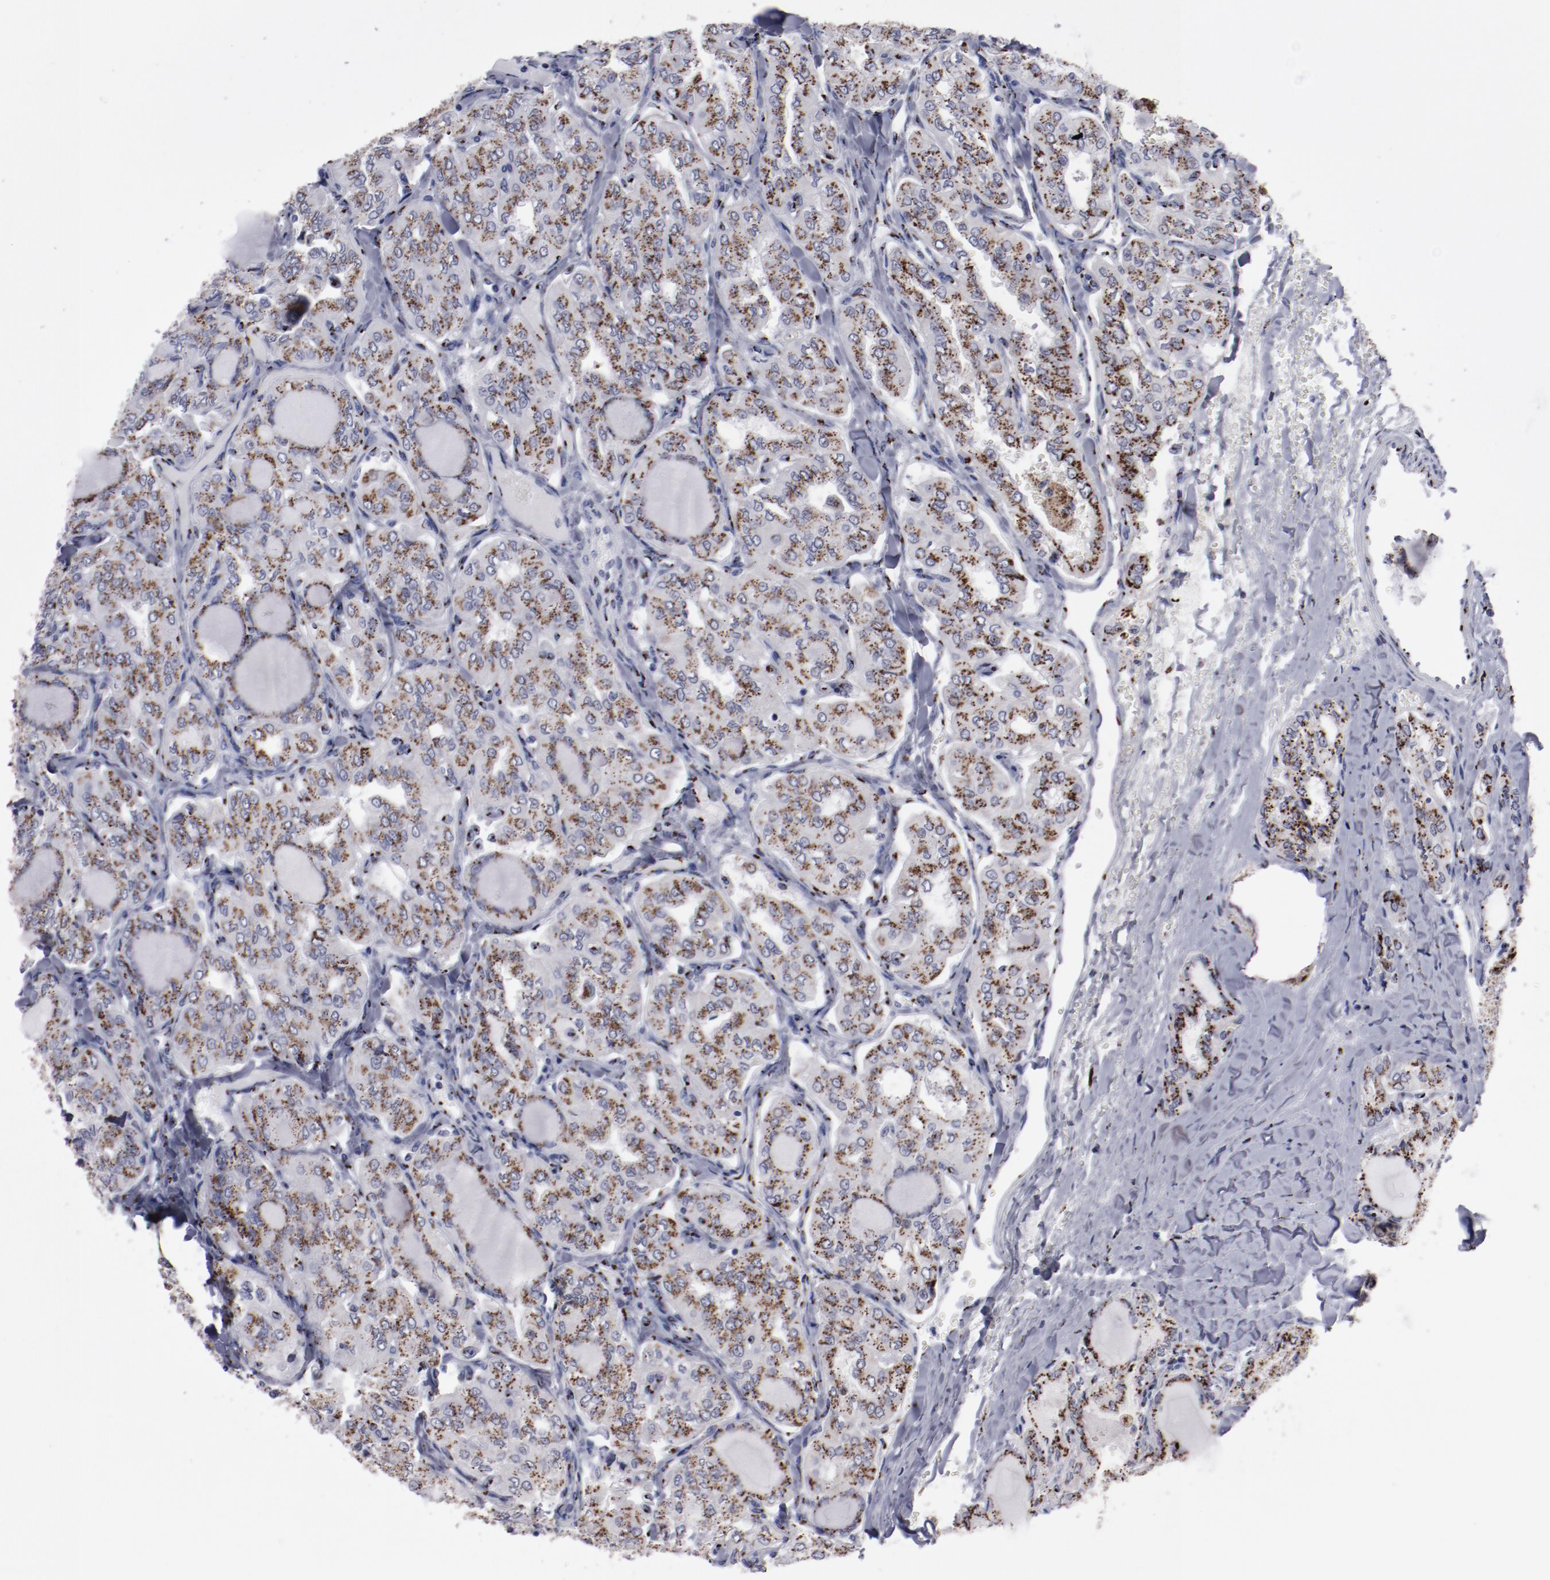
{"staining": {"intensity": "strong", "quantity": ">75%", "location": "cytoplasmic/membranous"}, "tissue": "thyroid cancer", "cell_type": "Tumor cells", "image_type": "cancer", "snomed": [{"axis": "morphology", "description": "Papillary adenocarcinoma, NOS"}, {"axis": "topography", "description": "Thyroid gland"}], "caption": "This is a photomicrograph of immunohistochemistry staining of thyroid papillary adenocarcinoma, which shows strong positivity in the cytoplasmic/membranous of tumor cells.", "gene": "GOLIM4", "patient": {"sex": "male", "age": 20}}